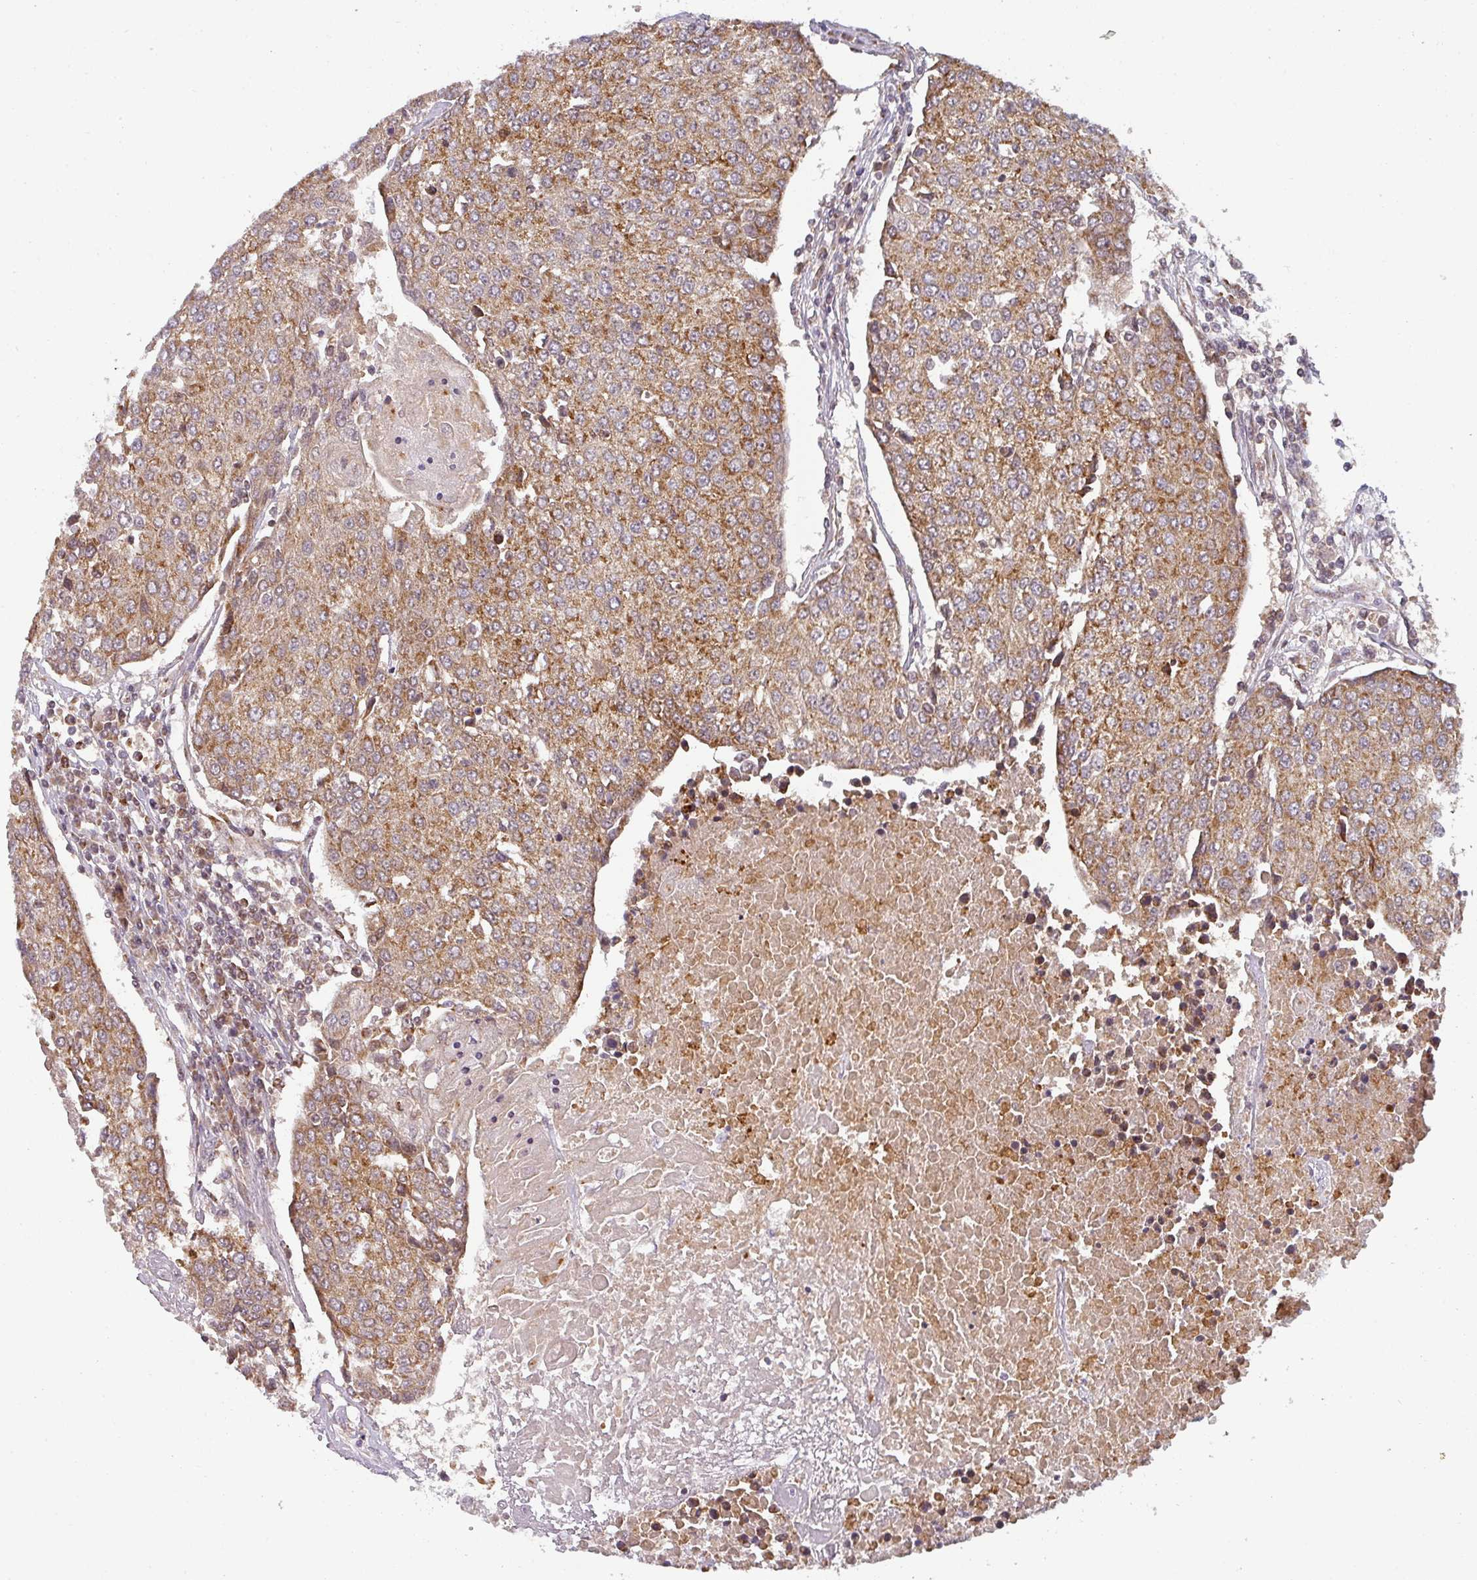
{"staining": {"intensity": "moderate", "quantity": ">75%", "location": "cytoplasmic/membranous"}, "tissue": "urothelial cancer", "cell_type": "Tumor cells", "image_type": "cancer", "snomed": [{"axis": "morphology", "description": "Urothelial carcinoma, High grade"}, {"axis": "topography", "description": "Urinary bladder"}], "caption": "This is an image of immunohistochemistry staining of high-grade urothelial carcinoma, which shows moderate expression in the cytoplasmic/membranous of tumor cells.", "gene": "MRPS16", "patient": {"sex": "female", "age": 85}}